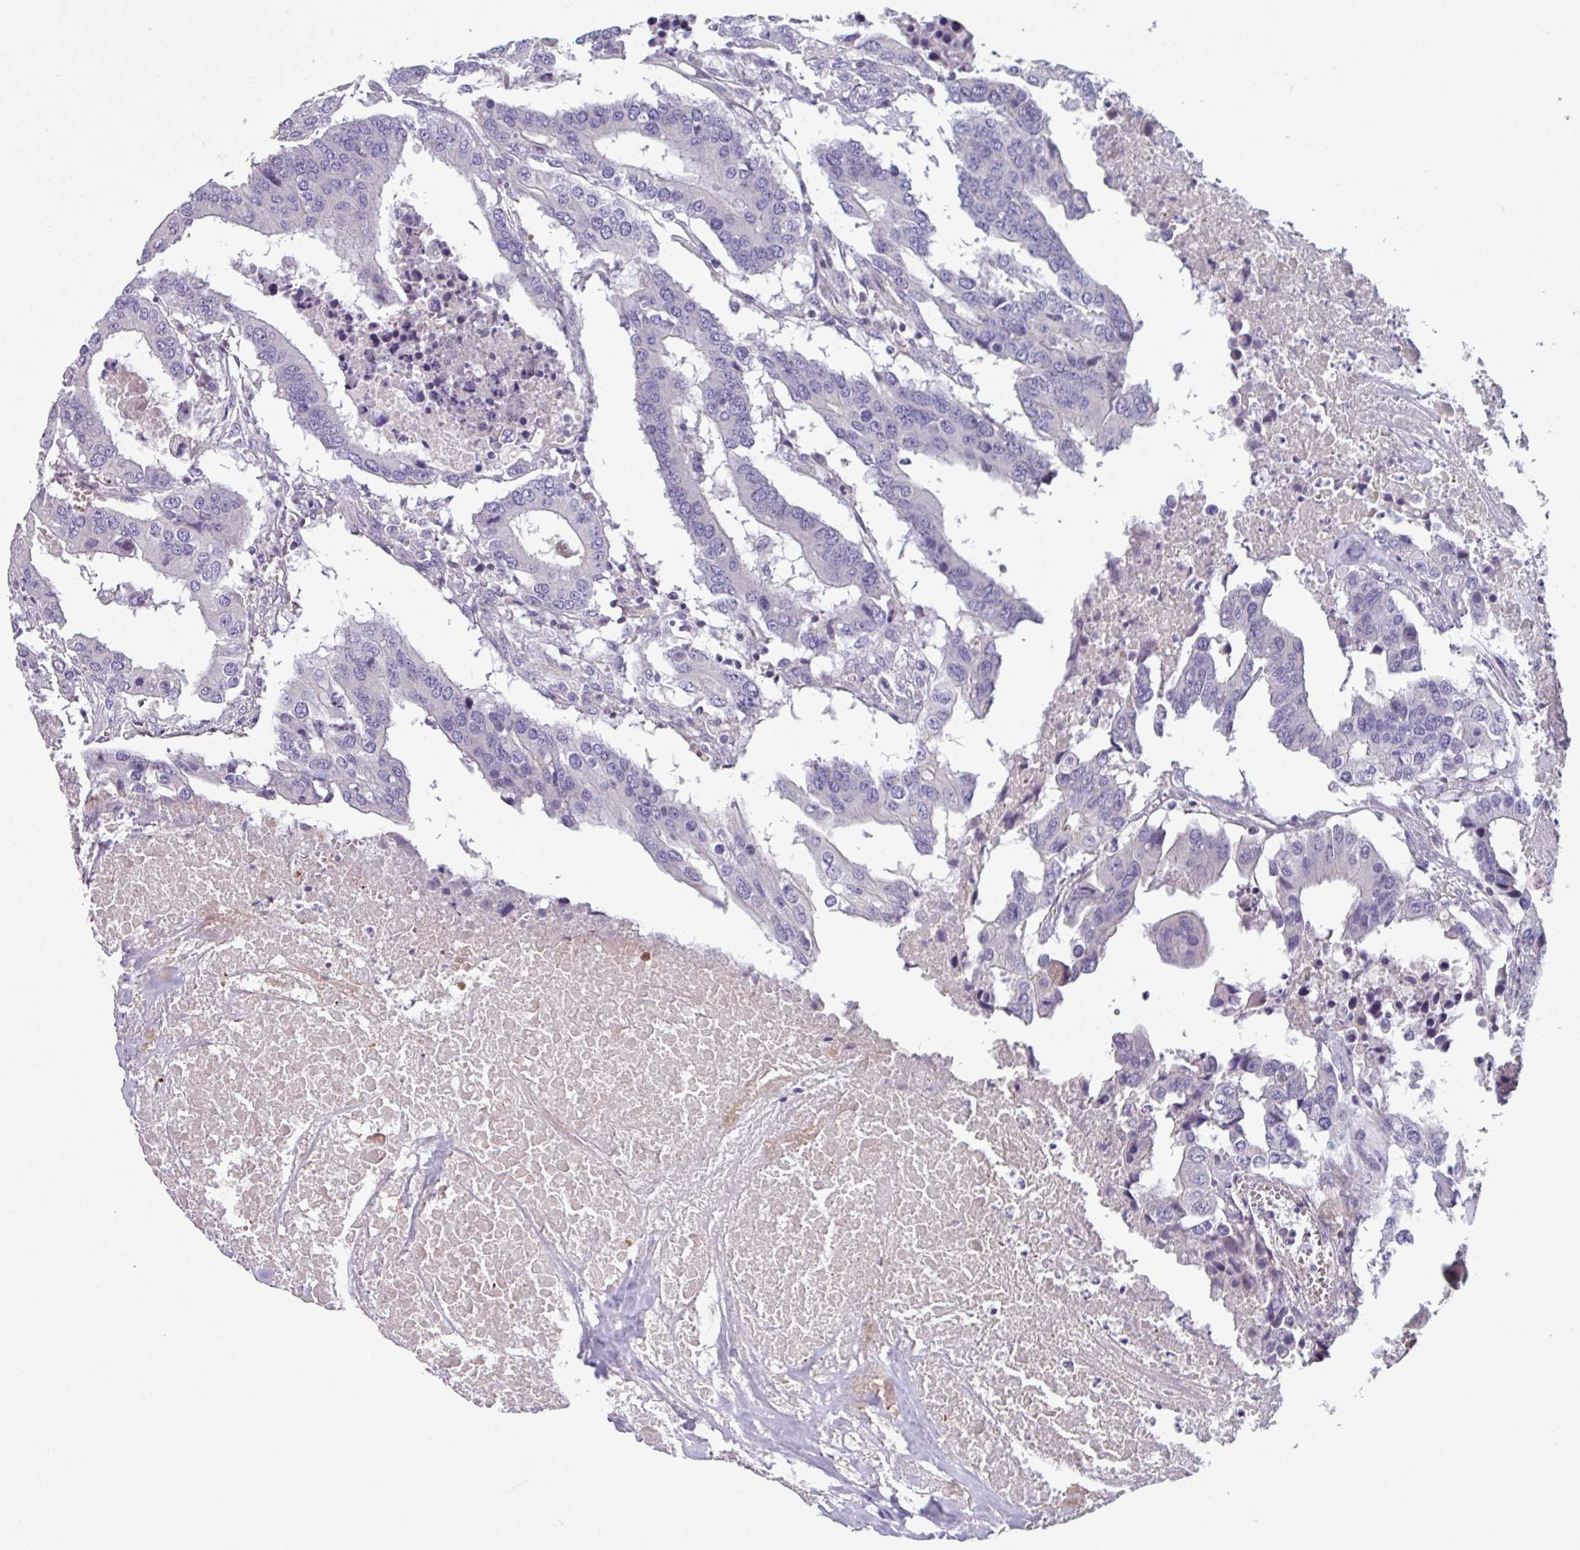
{"staining": {"intensity": "negative", "quantity": "none", "location": "none"}, "tissue": "colorectal cancer", "cell_type": "Tumor cells", "image_type": "cancer", "snomed": [{"axis": "morphology", "description": "Adenocarcinoma, NOS"}, {"axis": "topography", "description": "Colon"}], "caption": "Colorectal cancer (adenocarcinoma) was stained to show a protein in brown. There is no significant expression in tumor cells. (Brightfield microscopy of DAB immunohistochemistry (IHC) at high magnification).", "gene": "TMEM132A", "patient": {"sex": "male", "age": 77}}